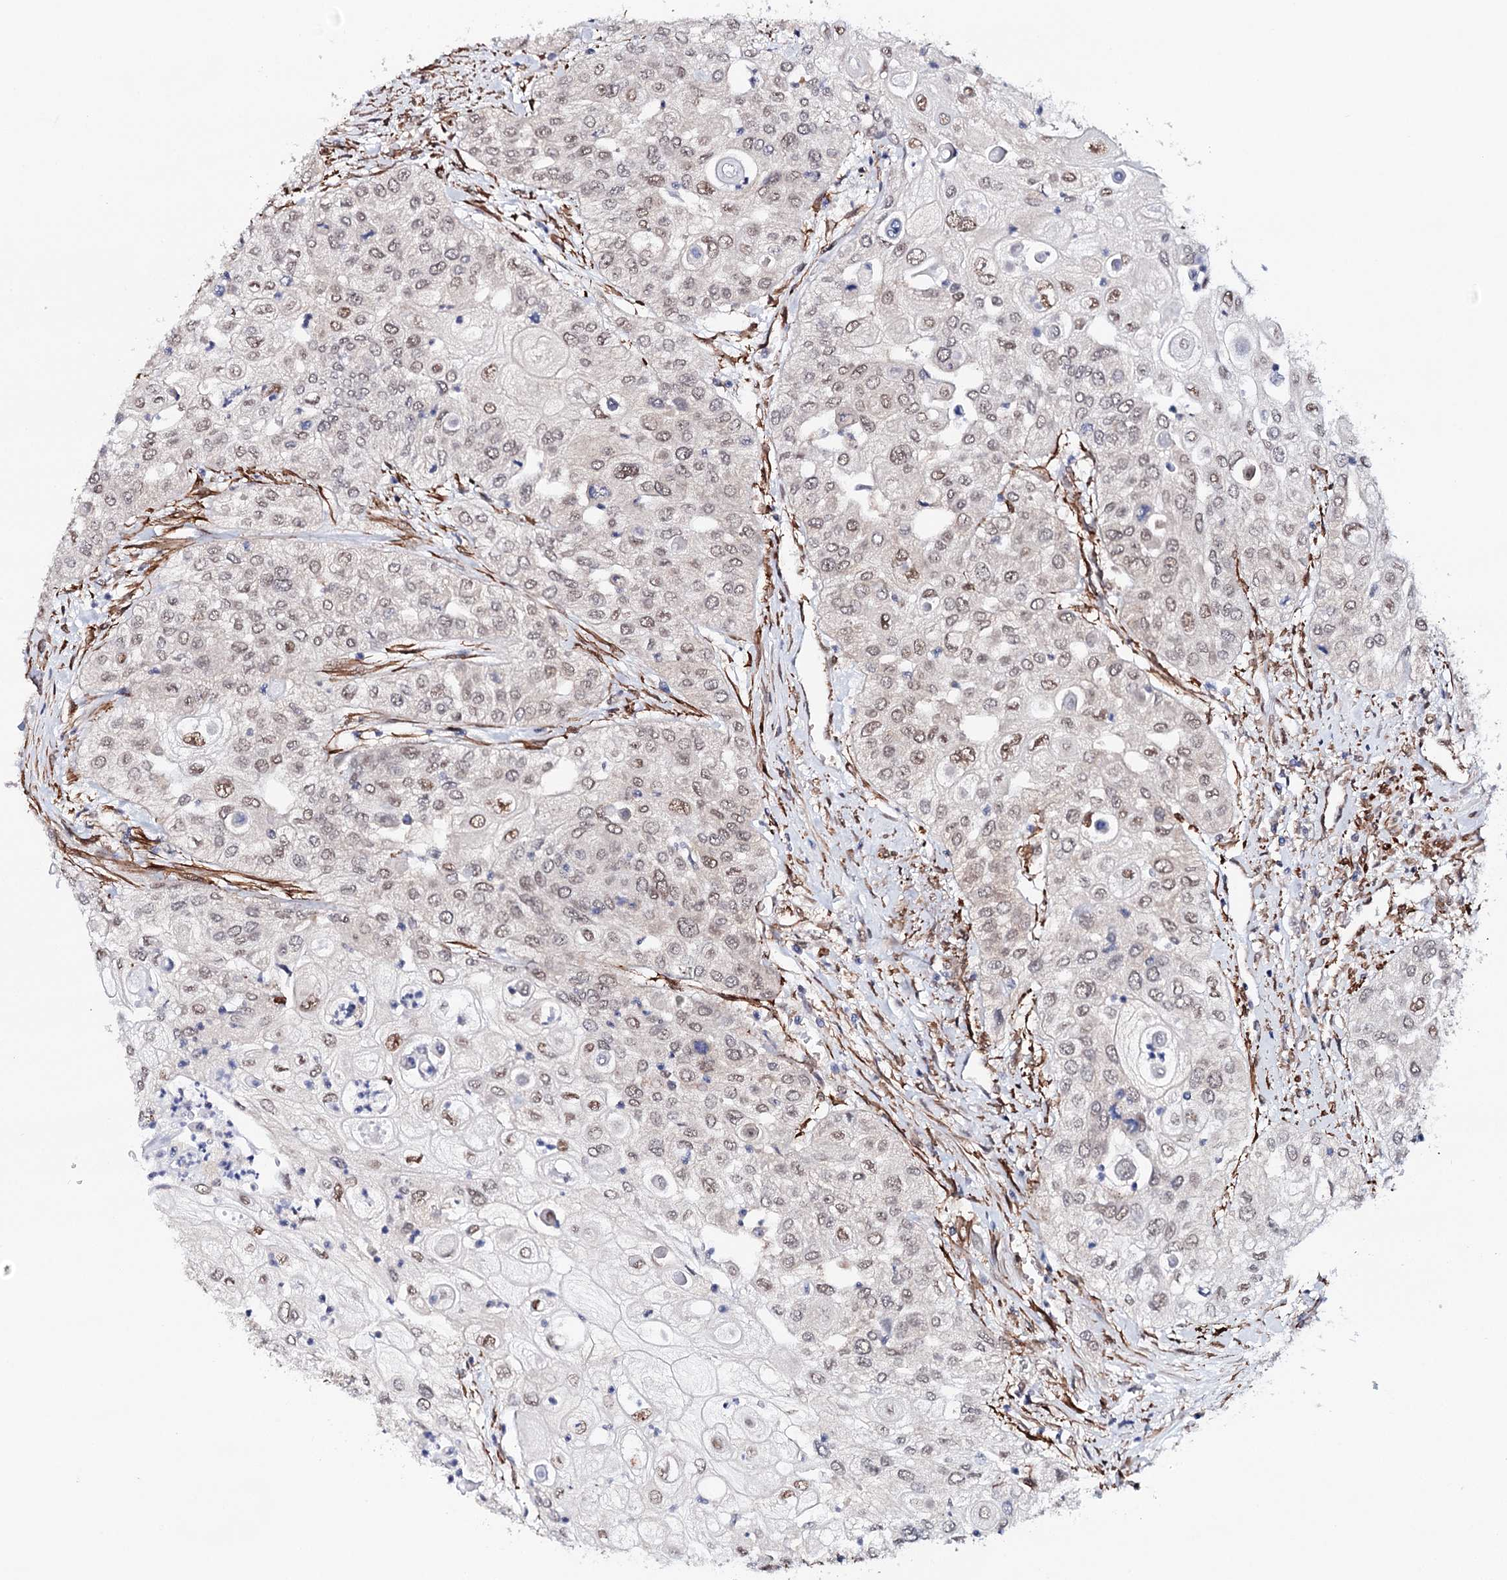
{"staining": {"intensity": "weak", "quantity": ">75%", "location": "nuclear"}, "tissue": "urothelial cancer", "cell_type": "Tumor cells", "image_type": "cancer", "snomed": [{"axis": "morphology", "description": "Urothelial carcinoma, High grade"}, {"axis": "topography", "description": "Urinary bladder"}], "caption": "Immunohistochemistry (IHC) staining of urothelial cancer, which reveals low levels of weak nuclear expression in approximately >75% of tumor cells indicating weak nuclear protein expression. The staining was performed using DAB (brown) for protein detection and nuclei were counterstained in hematoxylin (blue).", "gene": "PPP2R5B", "patient": {"sex": "female", "age": 79}}